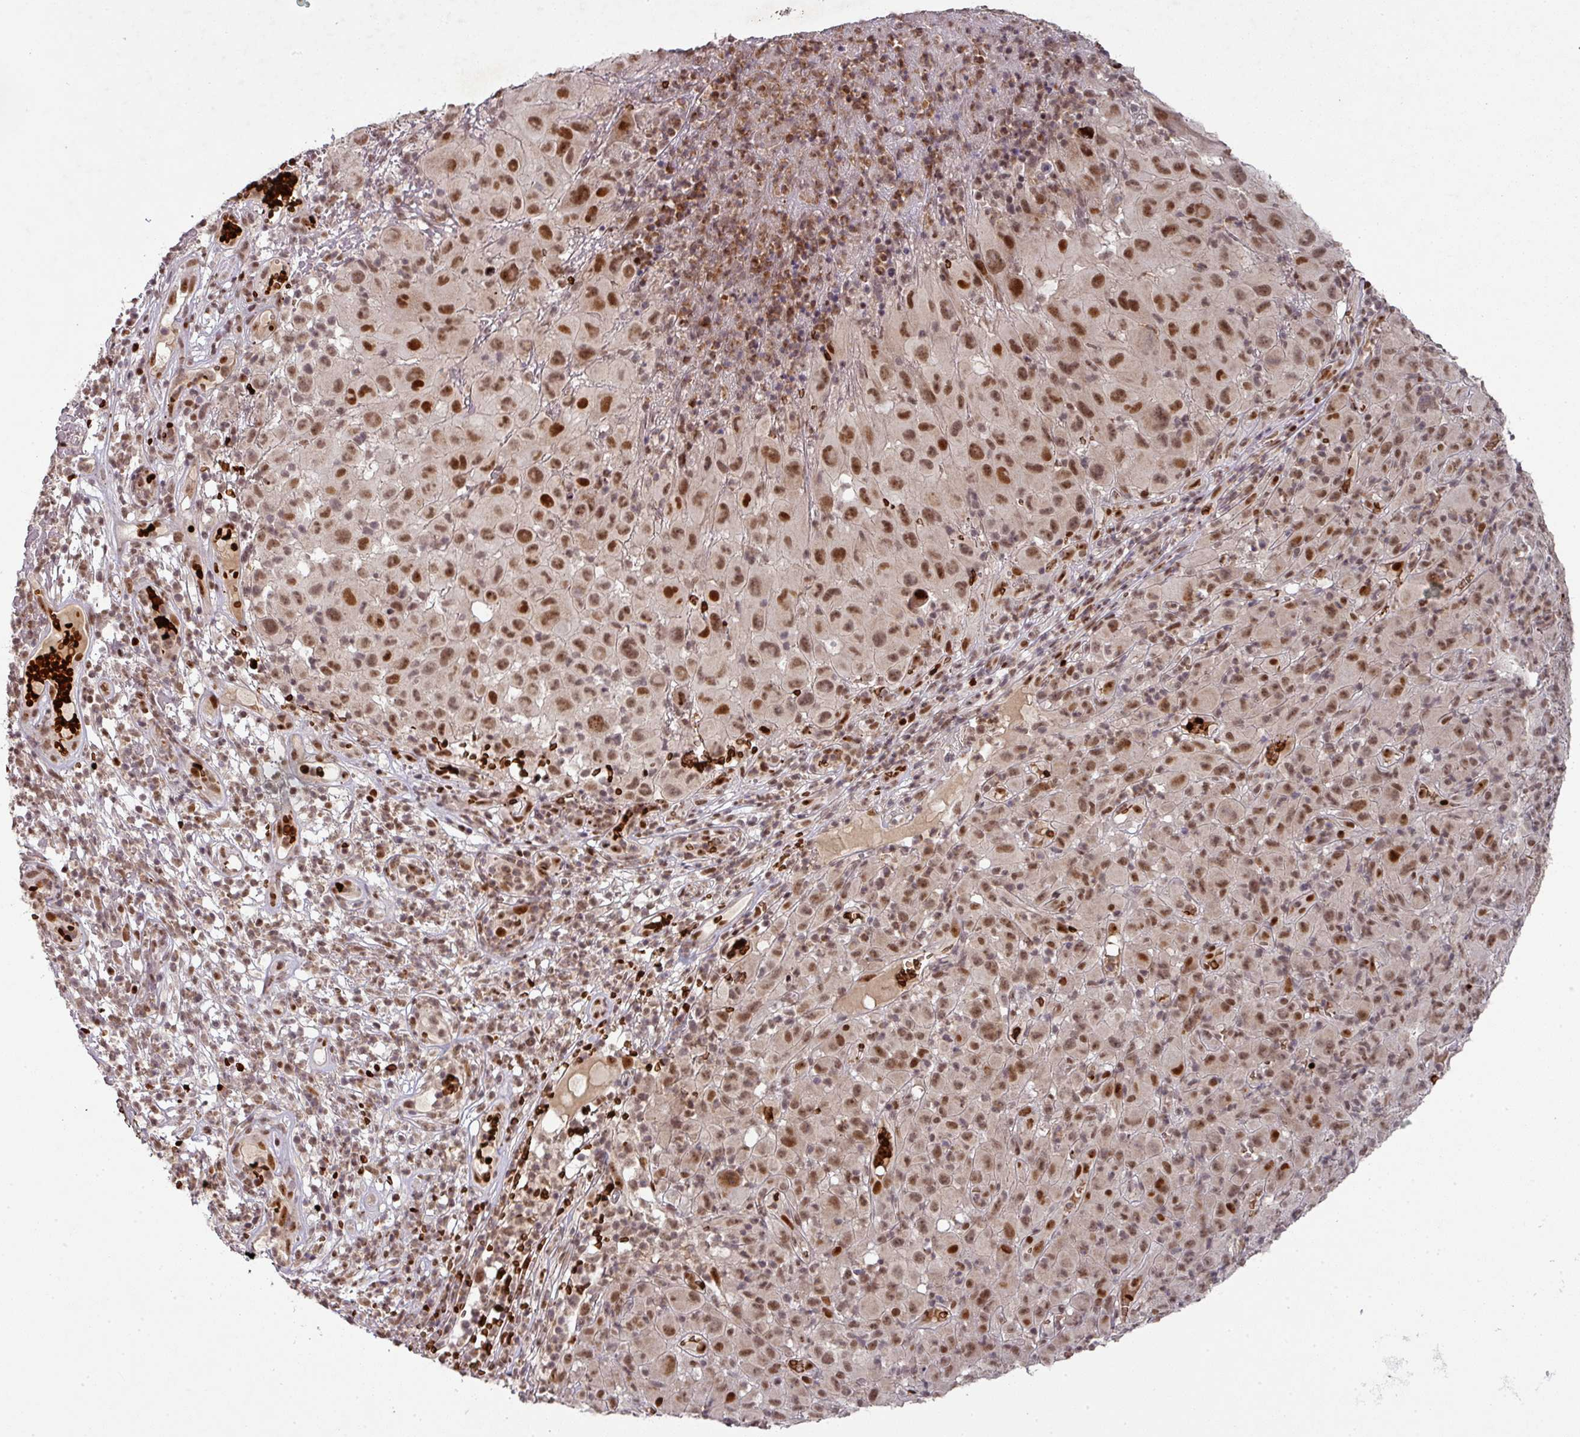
{"staining": {"intensity": "moderate", "quantity": ">75%", "location": "nuclear"}, "tissue": "melanoma", "cell_type": "Tumor cells", "image_type": "cancer", "snomed": [{"axis": "morphology", "description": "Malignant melanoma, NOS"}, {"axis": "topography", "description": "Skin"}], "caption": "Immunohistochemical staining of human malignant melanoma reveals medium levels of moderate nuclear expression in approximately >75% of tumor cells.", "gene": "NEIL1", "patient": {"sex": "male", "age": 73}}